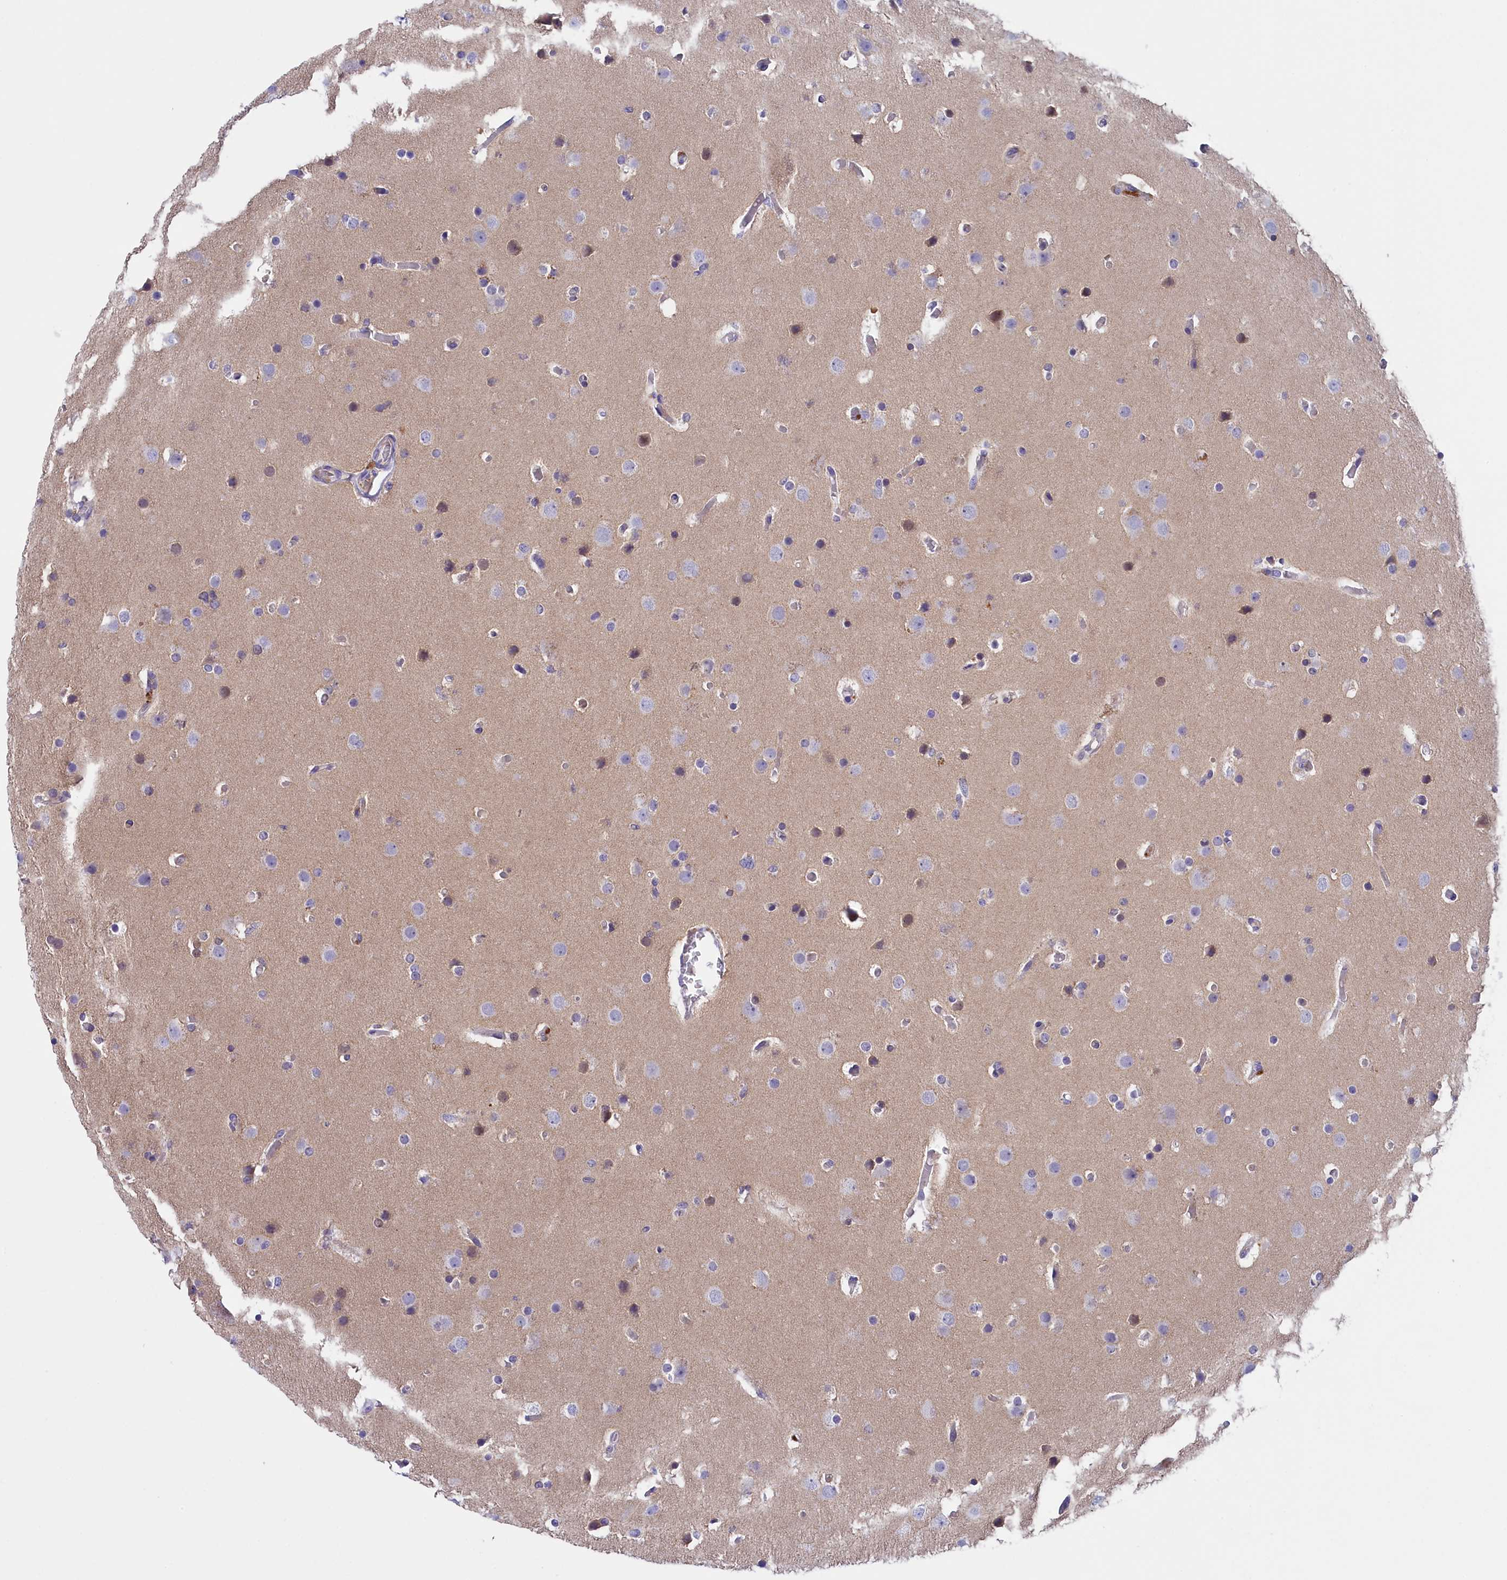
{"staining": {"intensity": "negative", "quantity": "none", "location": "none"}, "tissue": "glioma", "cell_type": "Tumor cells", "image_type": "cancer", "snomed": [{"axis": "morphology", "description": "Glioma, malignant, High grade"}, {"axis": "topography", "description": "Cerebral cortex"}], "caption": "A histopathology image of human high-grade glioma (malignant) is negative for staining in tumor cells.", "gene": "STYX", "patient": {"sex": "female", "age": 36}}